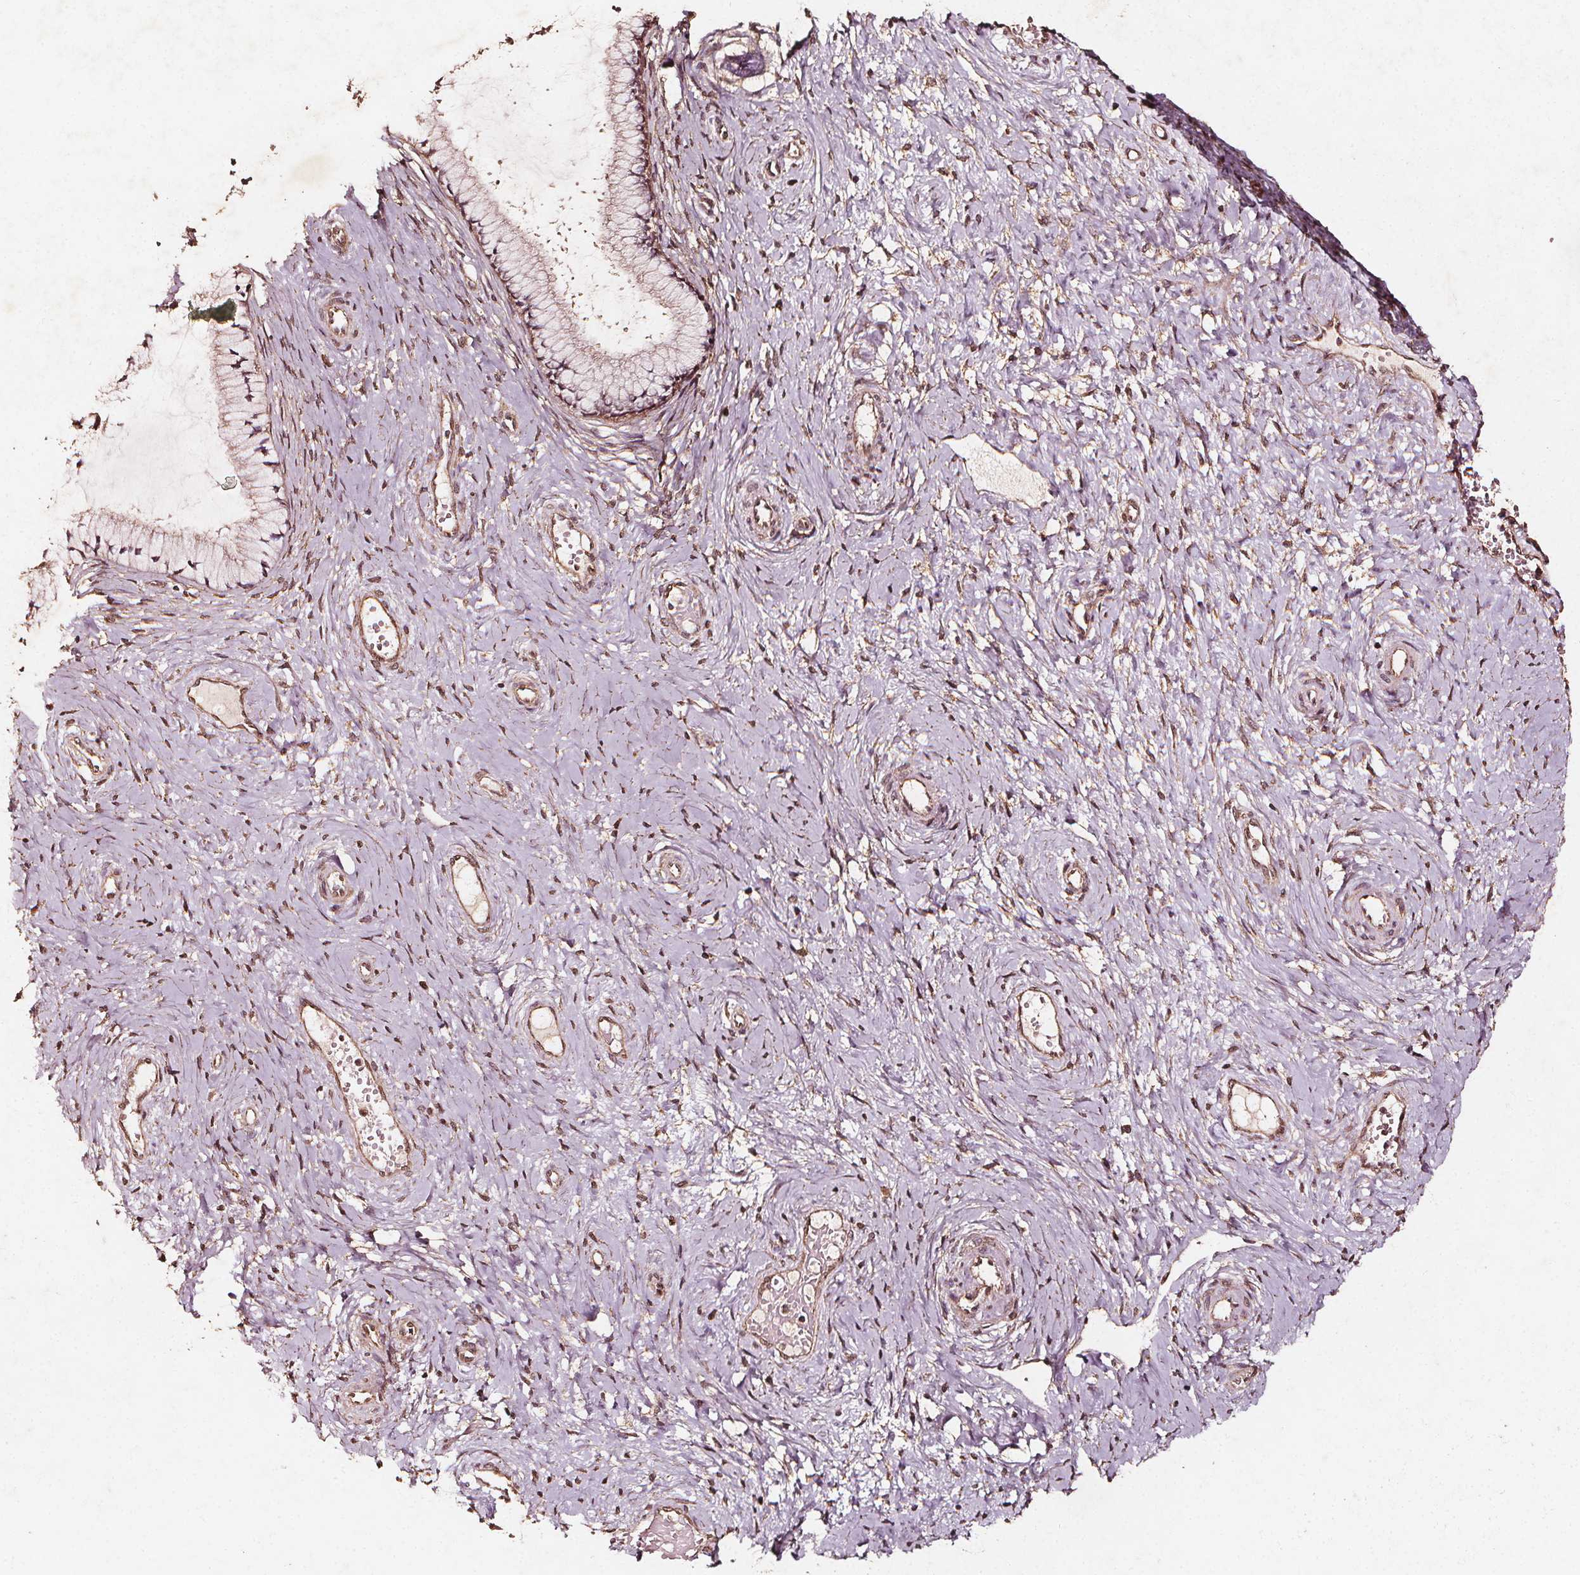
{"staining": {"intensity": "weak", "quantity": "25%-75%", "location": "cytoplasmic/membranous"}, "tissue": "cervix", "cell_type": "Glandular cells", "image_type": "normal", "snomed": [{"axis": "morphology", "description": "Normal tissue, NOS"}, {"axis": "topography", "description": "Cervix"}], "caption": "Protein staining demonstrates weak cytoplasmic/membranous positivity in about 25%-75% of glandular cells in normal cervix.", "gene": "ABCA1", "patient": {"sex": "female", "age": 37}}